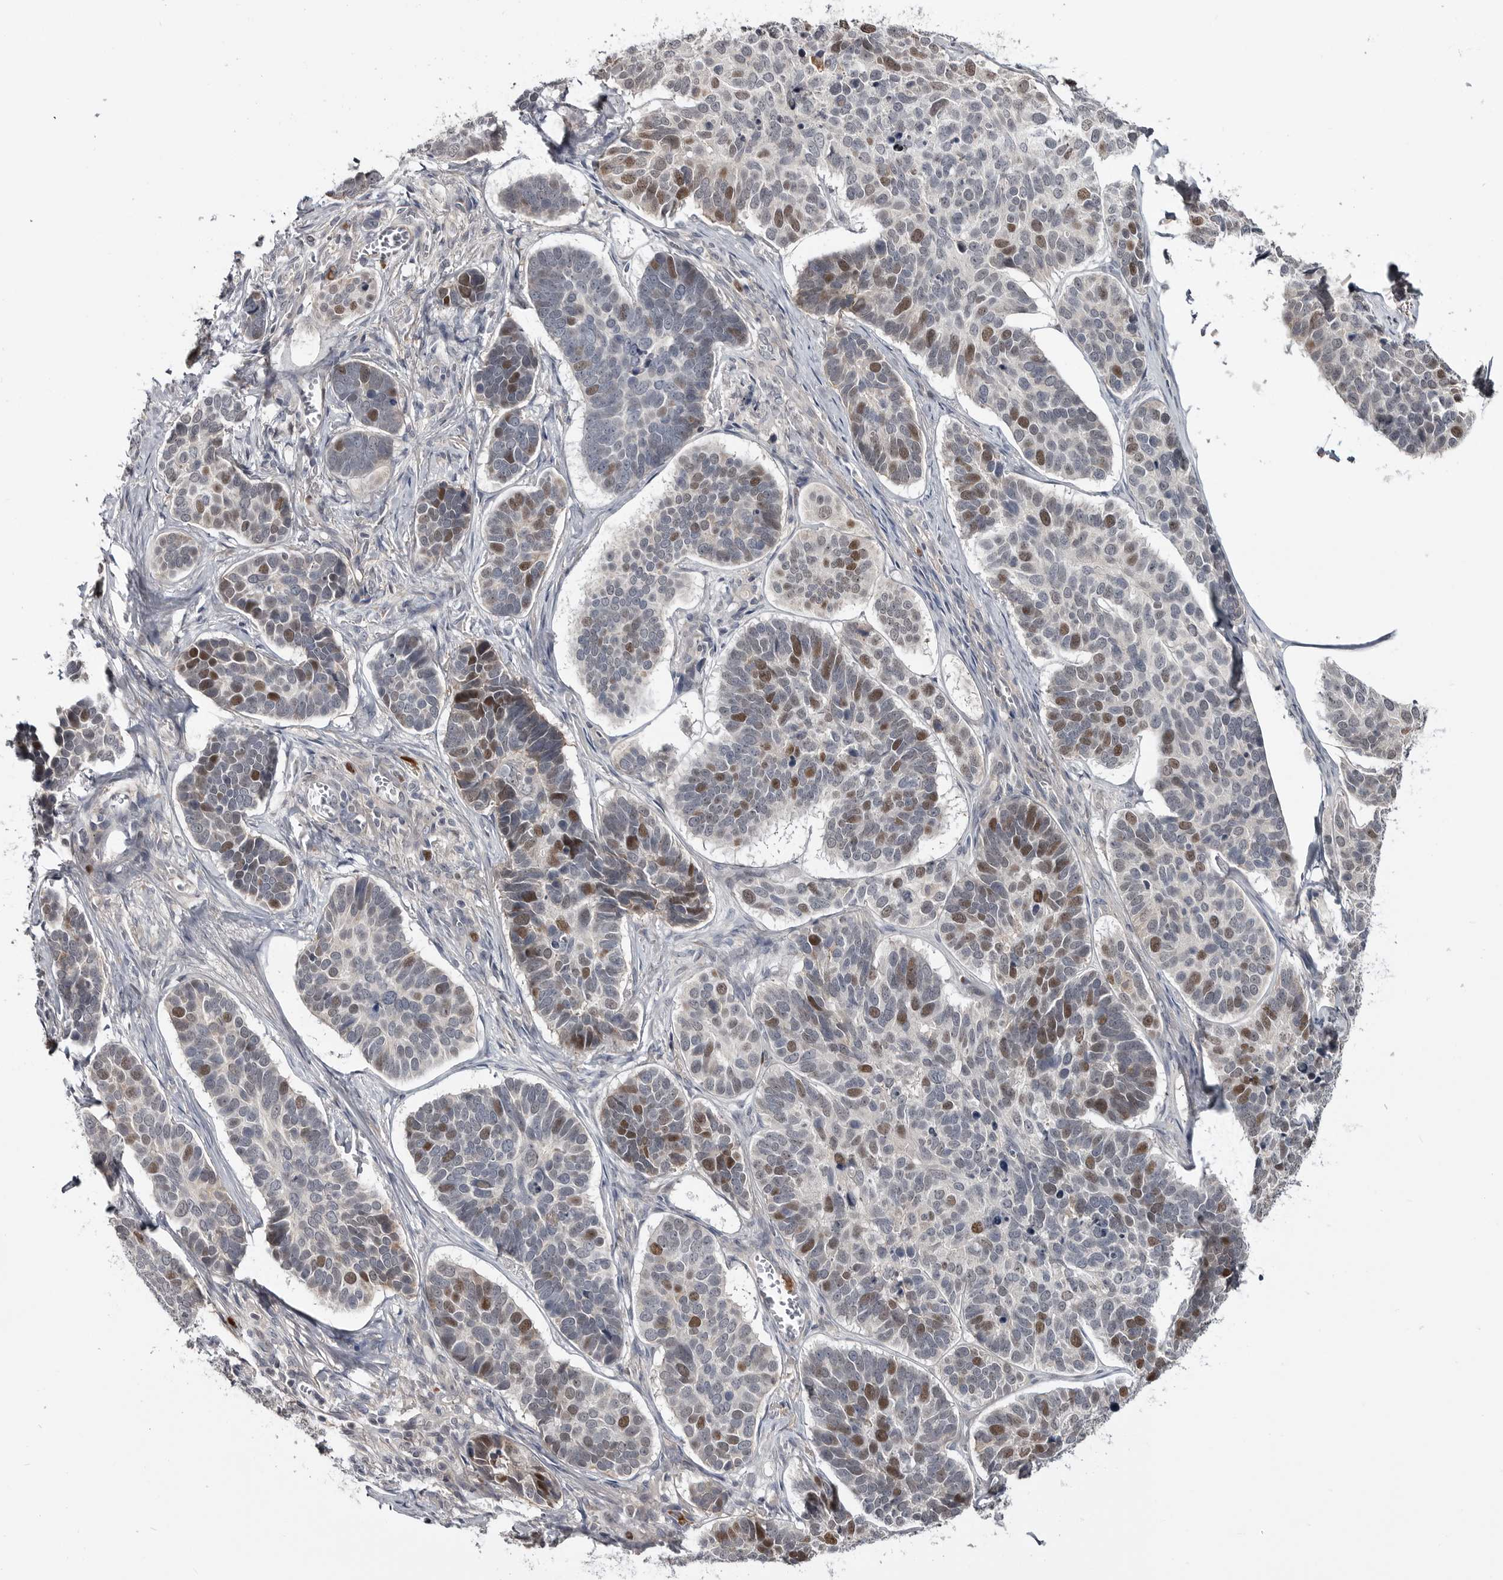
{"staining": {"intensity": "moderate", "quantity": "25%-75%", "location": "nuclear"}, "tissue": "skin cancer", "cell_type": "Tumor cells", "image_type": "cancer", "snomed": [{"axis": "morphology", "description": "Basal cell carcinoma"}, {"axis": "topography", "description": "Skin"}], "caption": "Skin basal cell carcinoma stained for a protein reveals moderate nuclear positivity in tumor cells. (Stains: DAB in brown, nuclei in blue, Microscopy: brightfield microscopy at high magnification).", "gene": "ZNF277", "patient": {"sex": "male", "age": 62}}